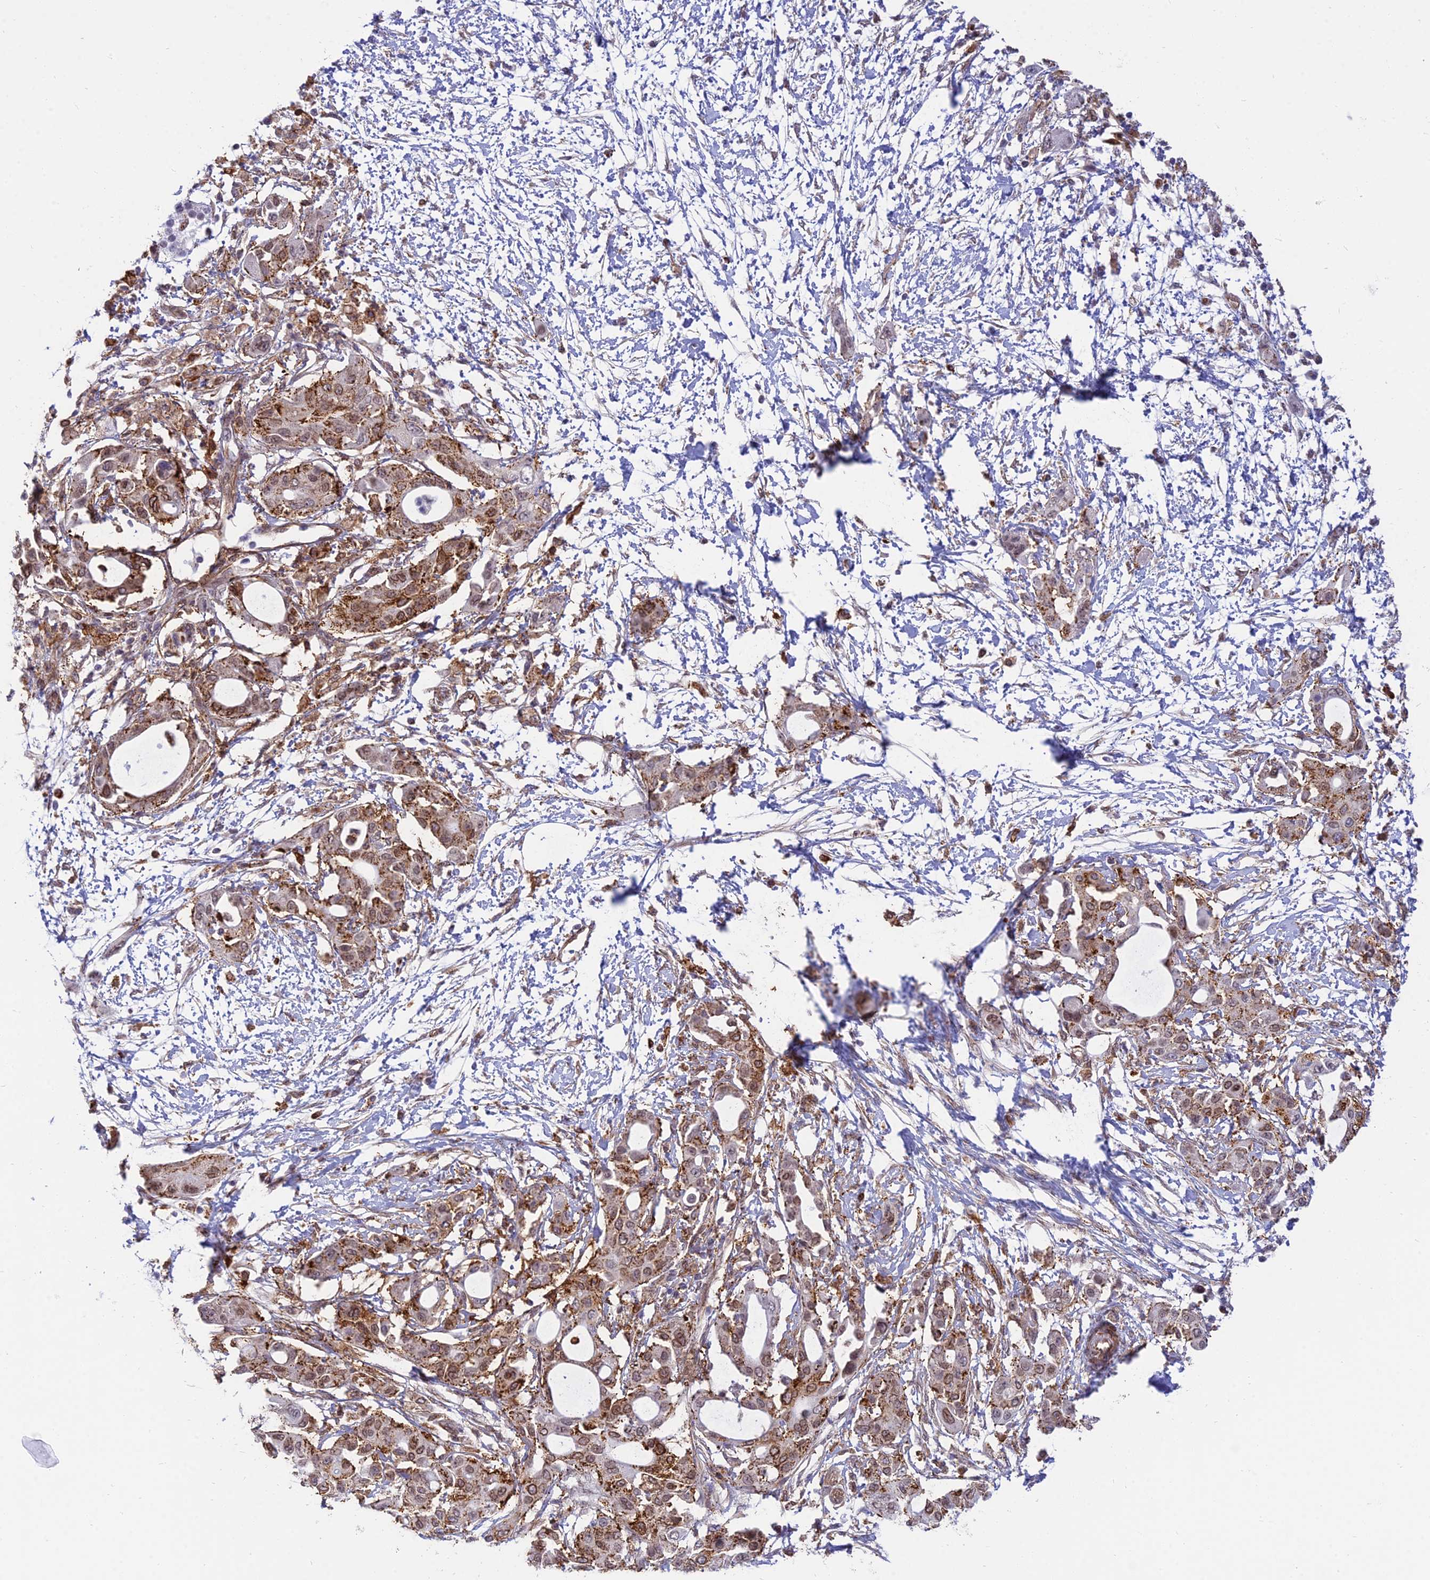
{"staining": {"intensity": "strong", "quantity": ">75%", "location": "cytoplasmic/membranous,nuclear"}, "tissue": "pancreatic cancer", "cell_type": "Tumor cells", "image_type": "cancer", "snomed": [{"axis": "morphology", "description": "Adenocarcinoma, NOS"}, {"axis": "topography", "description": "Pancreas"}], "caption": "Immunohistochemical staining of pancreatic cancer (adenocarcinoma) displays high levels of strong cytoplasmic/membranous and nuclear protein expression in about >75% of tumor cells.", "gene": "SAPCD2", "patient": {"sex": "male", "age": 68}}